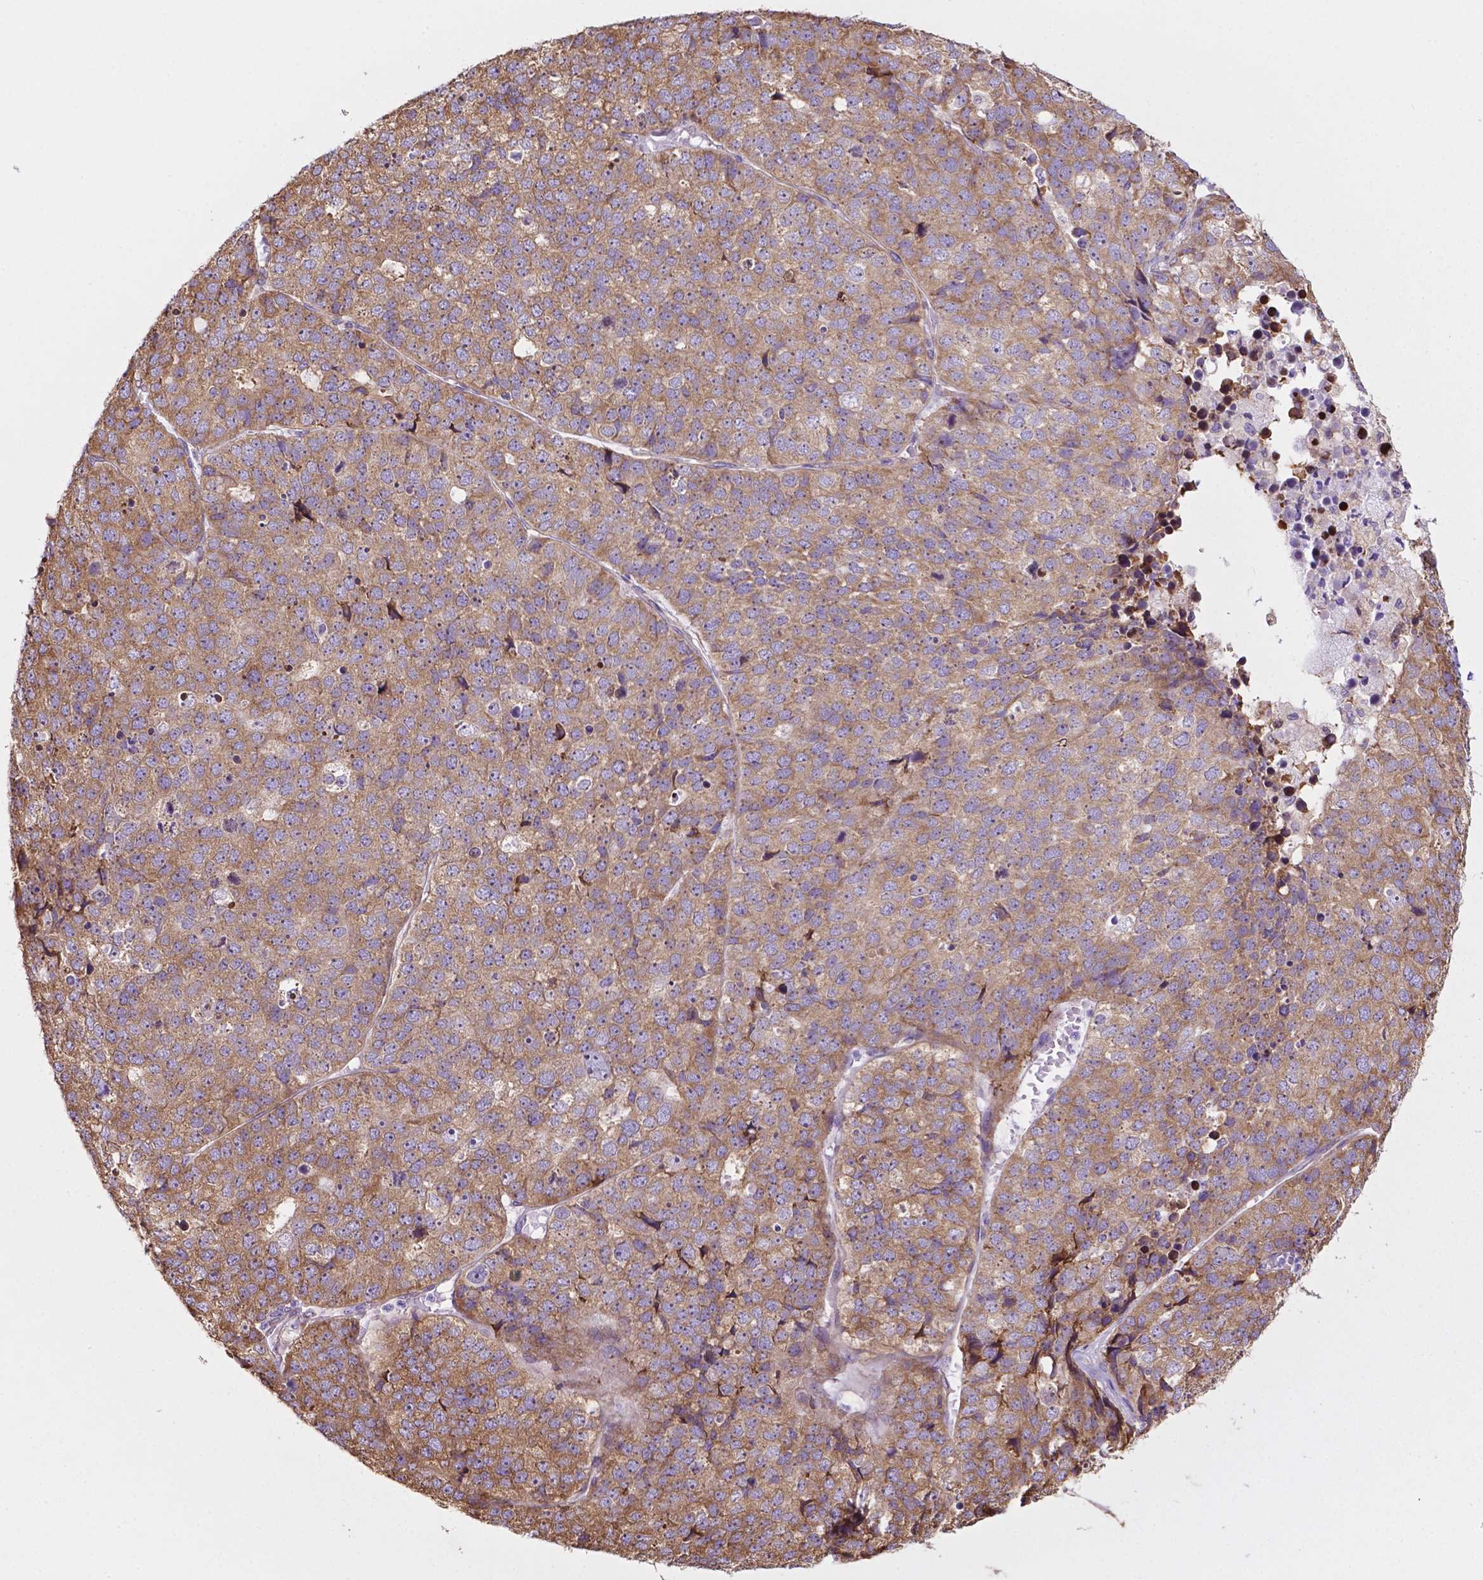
{"staining": {"intensity": "moderate", "quantity": ">75%", "location": "cytoplasmic/membranous"}, "tissue": "stomach cancer", "cell_type": "Tumor cells", "image_type": "cancer", "snomed": [{"axis": "morphology", "description": "Adenocarcinoma, NOS"}, {"axis": "topography", "description": "Stomach"}], "caption": "Tumor cells display medium levels of moderate cytoplasmic/membranous positivity in about >75% of cells in human stomach adenocarcinoma. The protein is stained brown, and the nuclei are stained in blue (DAB IHC with brightfield microscopy, high magnification).", "gene": "RPL29", "patient": {"sex": "male", "age": 69}}